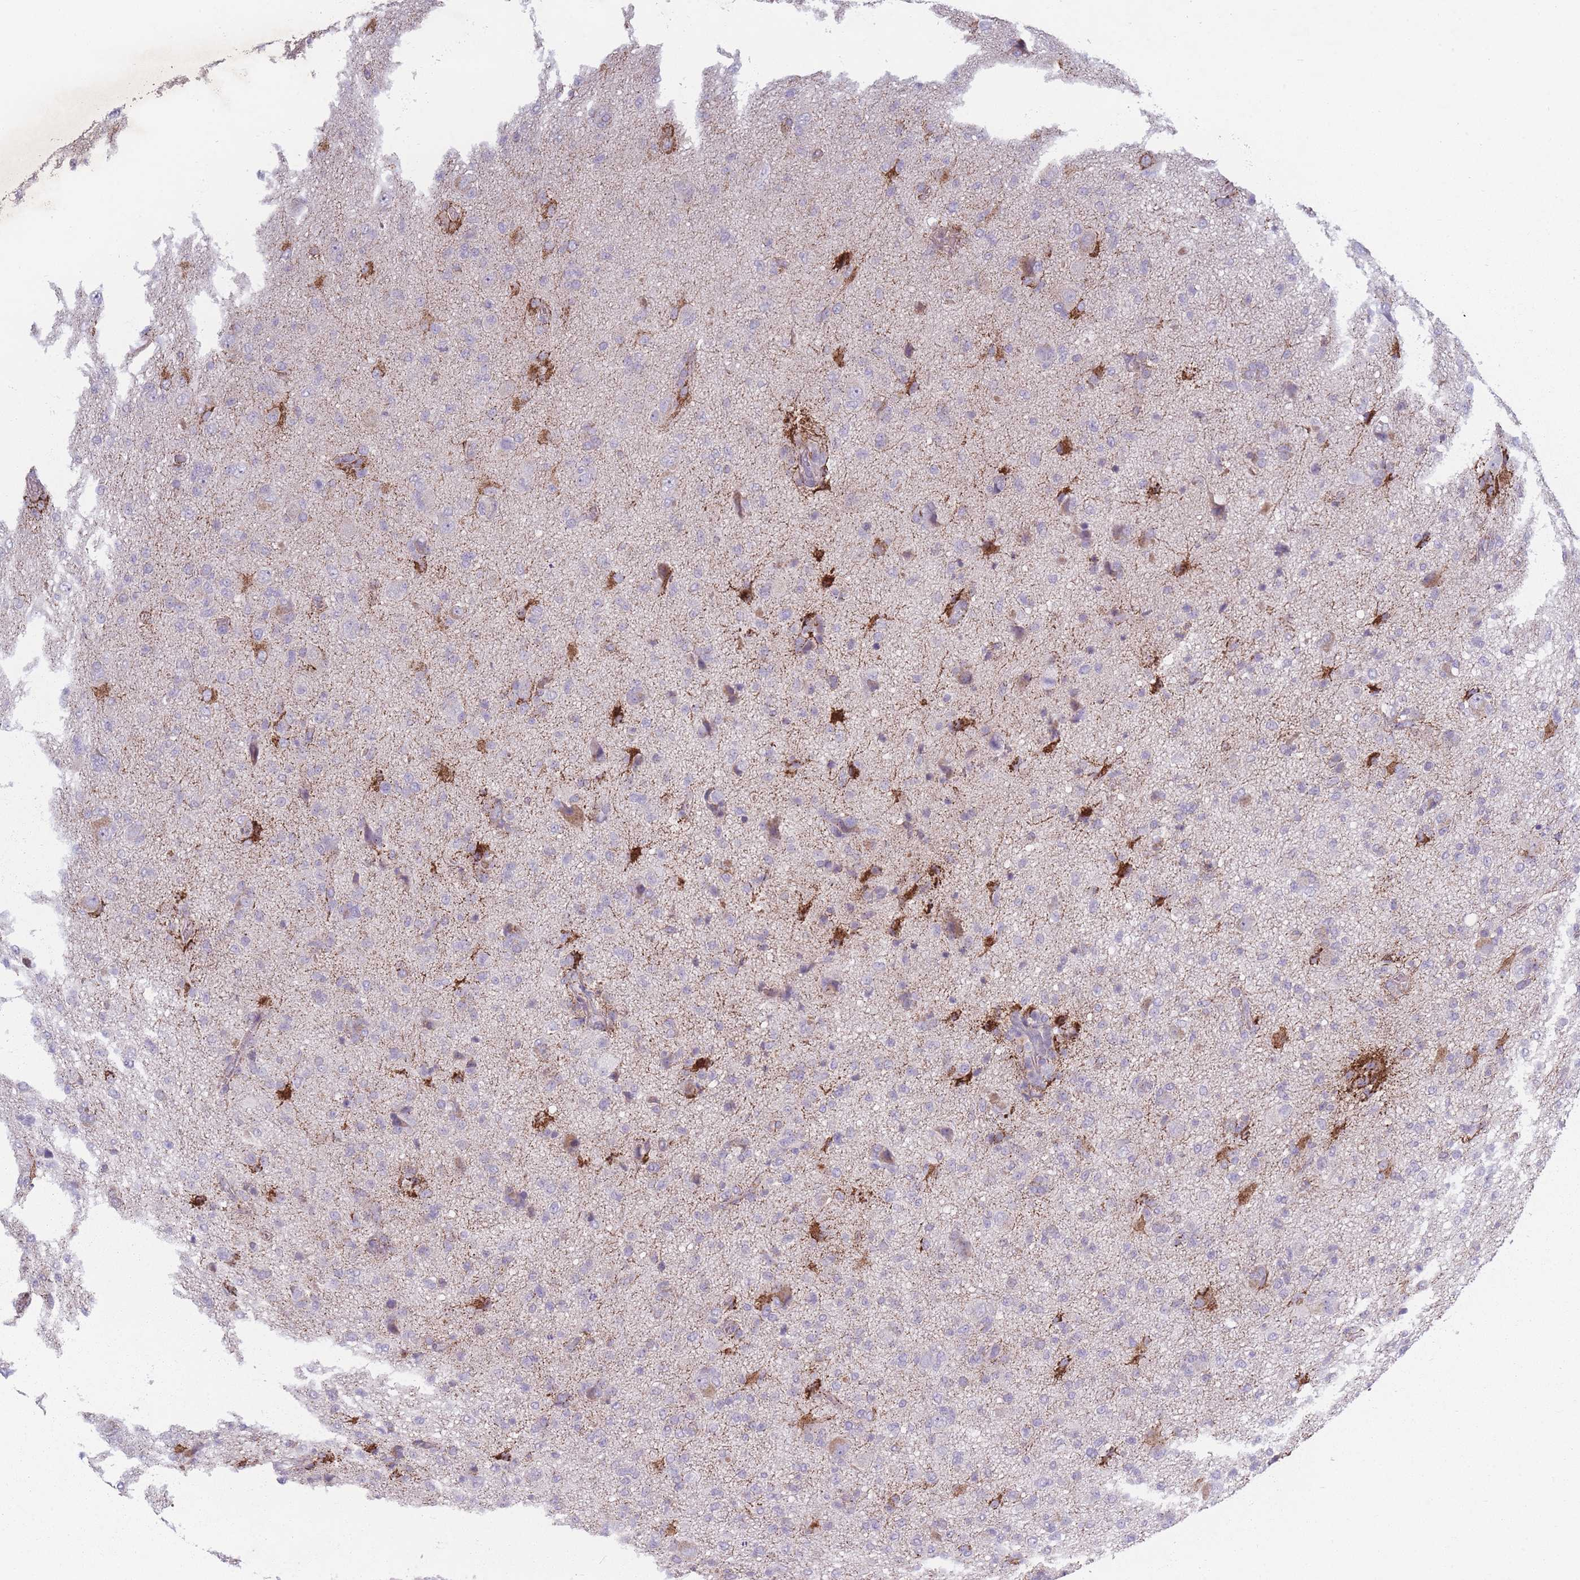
{"staining": {"intensity": "negative", "quantity": "none", "location": "none"}, "tissue": "glioma", "cell_type": "Tumor cells", "image_type": "cancer", "snomed": [{"axis": "morphology", "description": "Glioma, malignant, High grade"}, {"axis": "topography", "description": "Brain"}], "caption": "The micrograph shows no significant staining in tumor cells of high-grade glioma (malignant).", "gene": "PEX11B", "patient": {"sex": "female", "age": 57}}